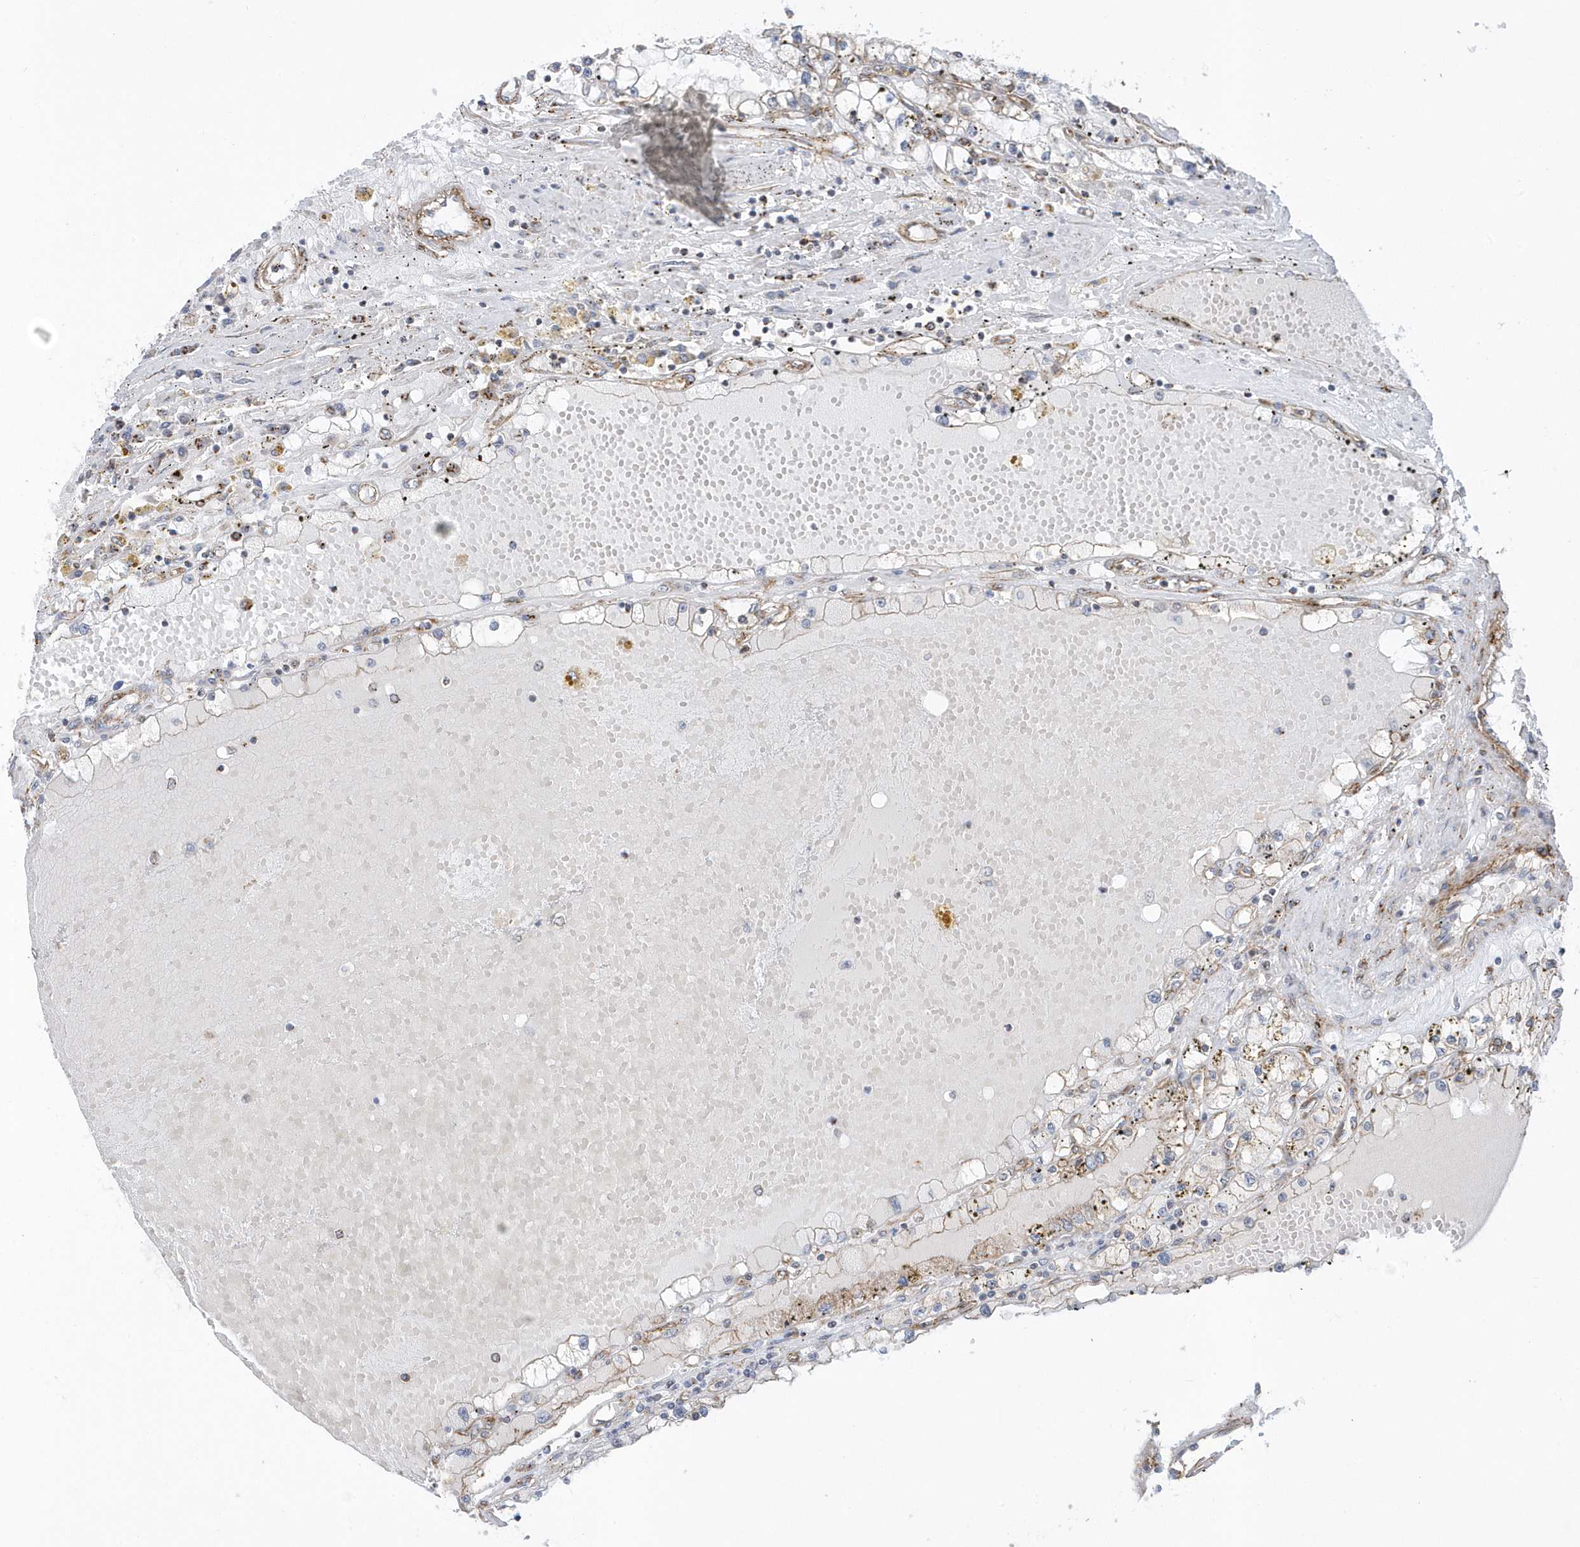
{"staining": {"intensity": "negative", "quantity": "none", "location": "none"}, "tissue": "renal cancer", "cell_type": "Tumor cells", "image_type": "cancer", "snomed": [{"axis": "morphology", "description": "Adenocarcinoma, NOS"}, {"axis": "topography", "description": "Kidney"}], "caption": "Protein analysis of renal adenocarcinoma exhibits no significant positivity in tumor cells.", "gene": "HRH4", "patient": {"sex": "male", "age": 56}}